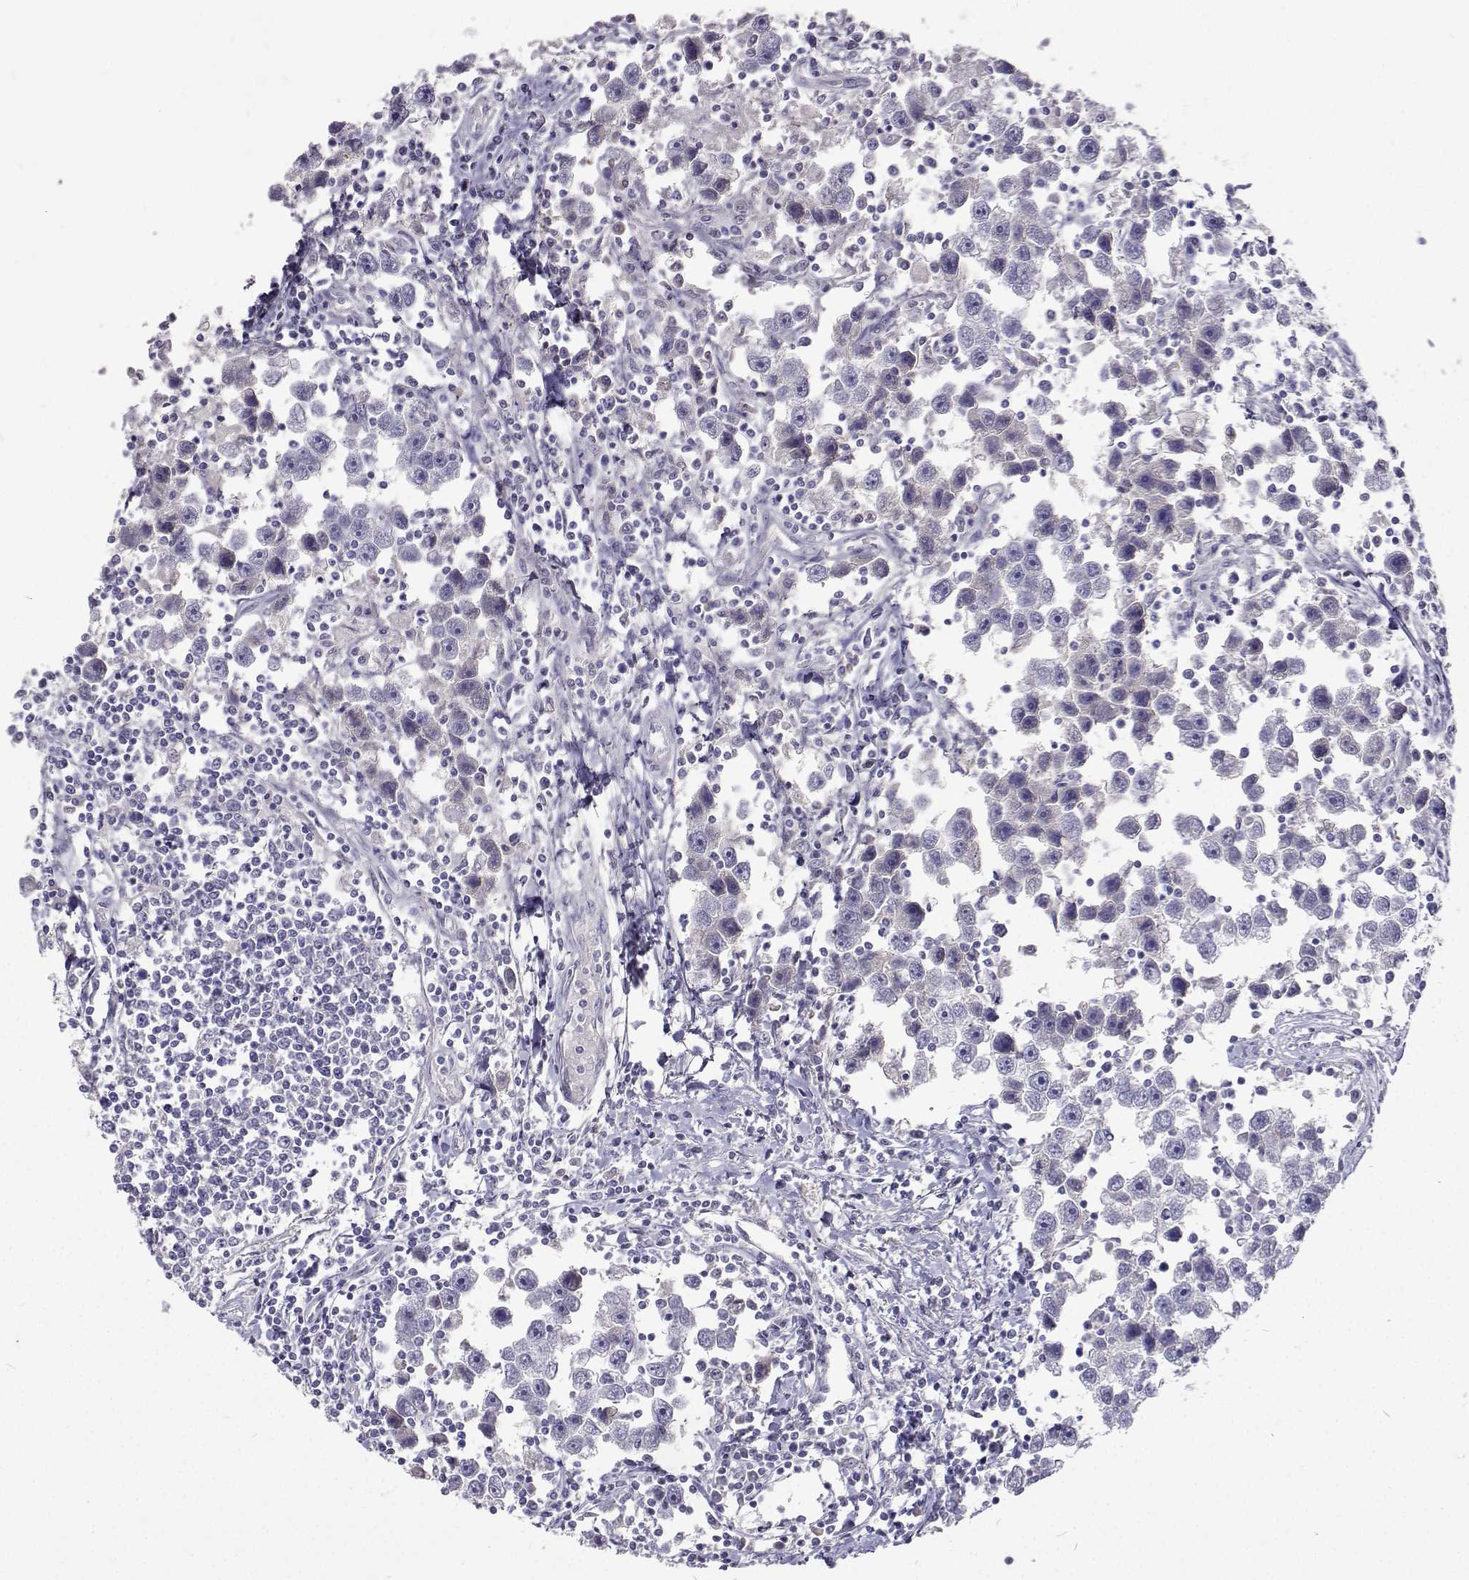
{"staining": {"intensity": "negative", "quantity": "none", "location": "none"}, "tissue": "testis cancer", "cell_type": "Tumor cells", "image_type": "cancer", "snomed": [{"axis": "morphology", "description": "Seminoma, NOS"}, {"axis": "topography", "description": "Testis"}], "caption": "Tumor cells show no significant positivity in testis seminoma.", "gene": "CFAP44", "patient": {"sex": "male", "age": 30}}